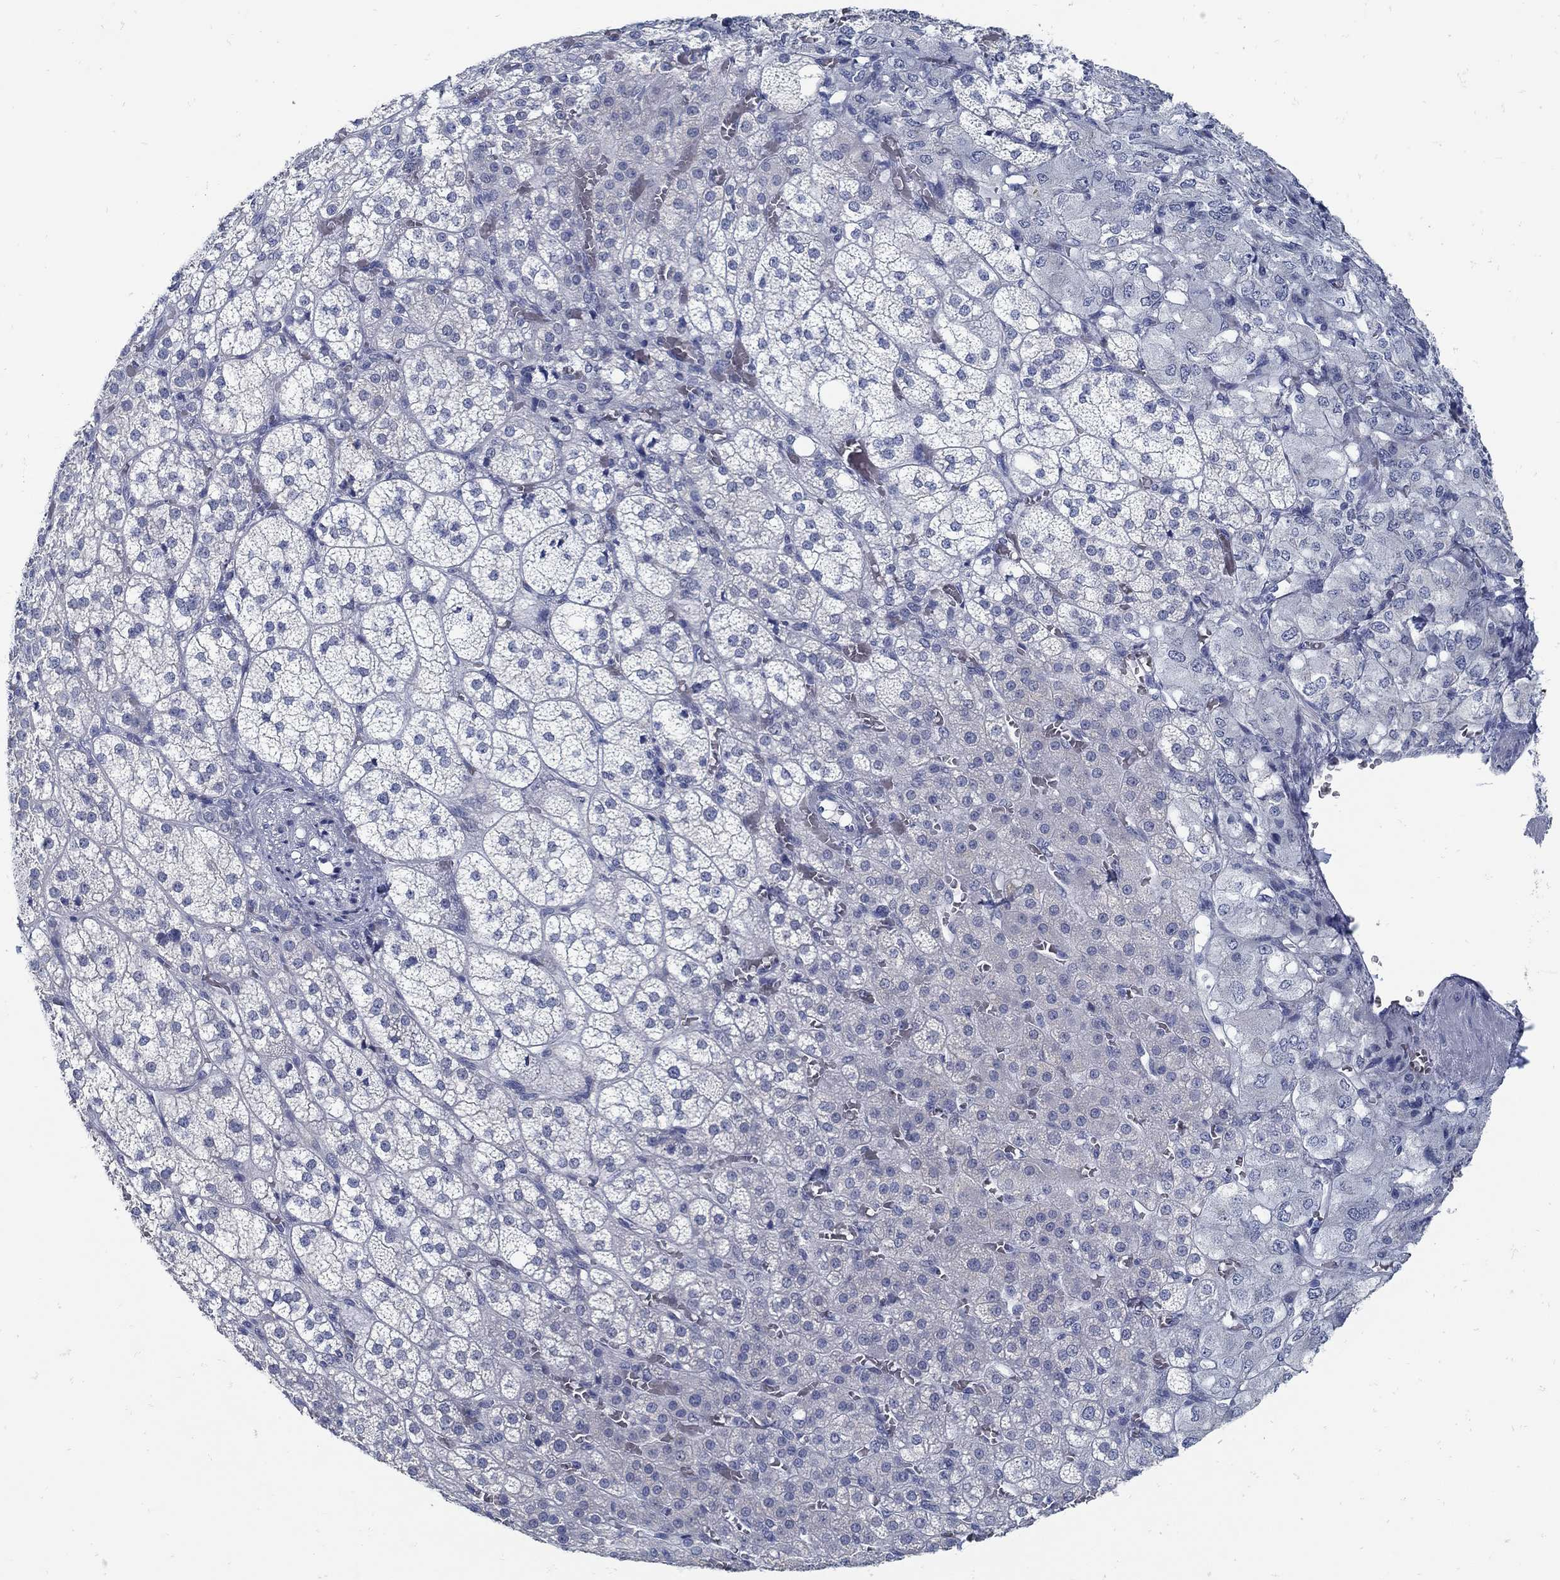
{"staining": {"intensity": "negative", "quantity": "none", "location": "none"}, "tissue": "adrenal gland", "cell_type": "Glandular cells", "image_type": "normal", "snomed": [{"axis": "morphology", "description": "Normal tissue, NOS"}, {"axis": "topography", "description": "Adrenal gland"}], "caption": "Immunohistochemistry photomicrograph of unremarkable adrenal gland: human adrenal gland stained with DAB shows no significant protein expression in glandular cells. (DAB IHC with hematoxylin counter stain).", "gene": "ZFAND4", "patient": {"sex": "female", "age": 60}}